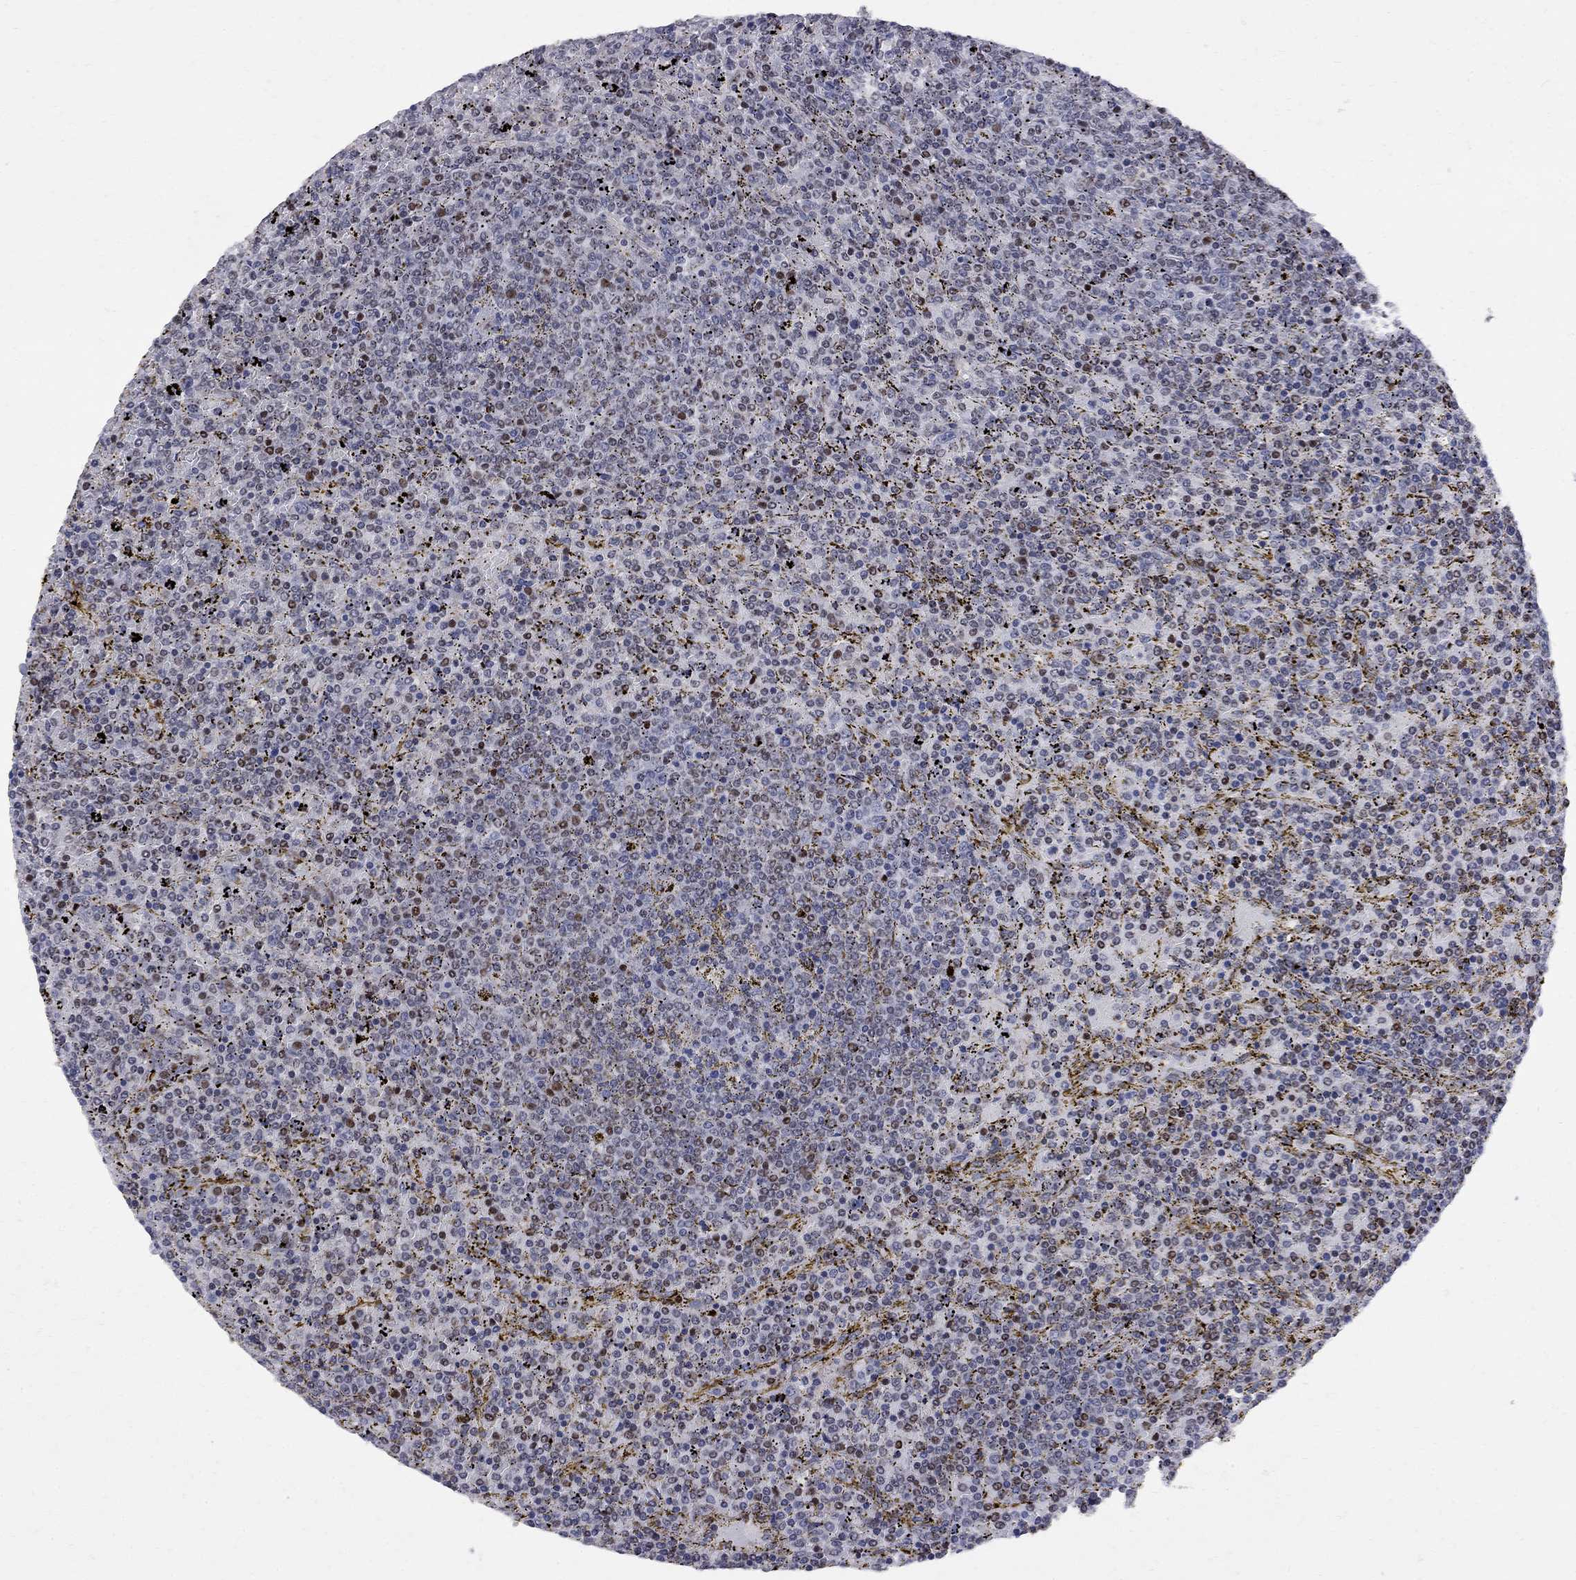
{"staining": {"intensity": "negative", "quantity": "none", "location": "none"}, "tissue": "lymphoma", "cell_type": "Tumor cells", "image_type": "cancer", "snomed": [{"axis": "morphology", "description": "Malignant lymphoma, non-Hodgkin's type, Low grade"}, {"axis": "topography", "description": "Spleen"}], "caption": "An image of human malignant lymphoma, non-Hodgkin's type (low-grade) is negative for staining in tumor cells. (Brightfield microscopy of DAB IHC at high magnification).", "gene": "DHX33", "patient": {"sex": "female", "age": 77}}